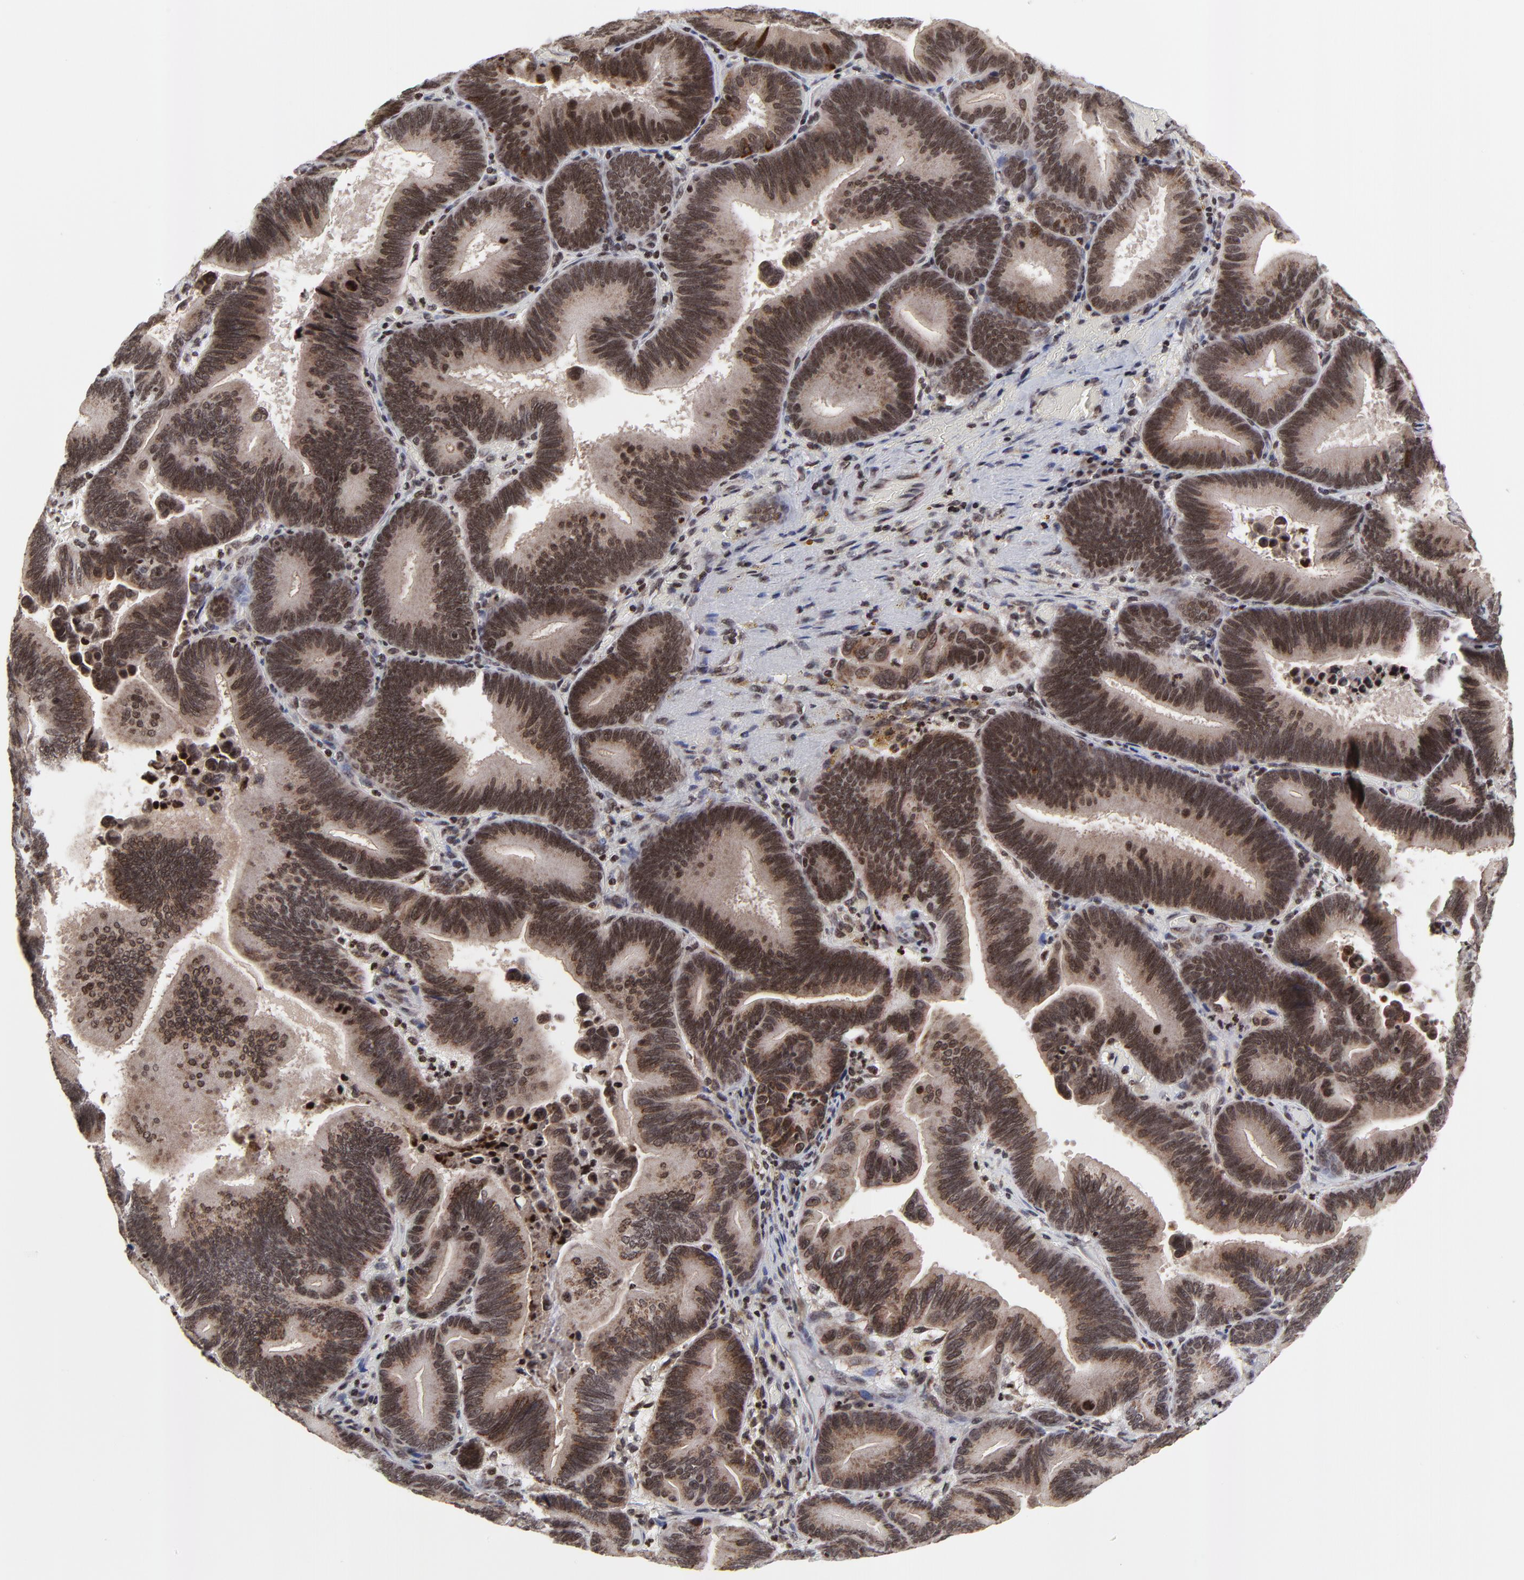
{"staining": {"intensity": "strong", "quantity": ">75%", "location": "cytoplasmic/membranous,nuclear"}, "tissue": "pancreatic cancer", "cell_type": "Tumor cells", "image_type": "cancer", "snomed": [{"axis": "morphology", "description": "Adenocarcinoma, NOS"}, {"axis": "topography", "description": "Pancreas"}], "caption": "The image reveals staining of pancreatic cancer, revealing strong cytoplasmic/membranous and nuclear protein staining (brown color) within tumor cells.", "gene": "ZNF777", "patient": {"sex": "male", "age": 82}}